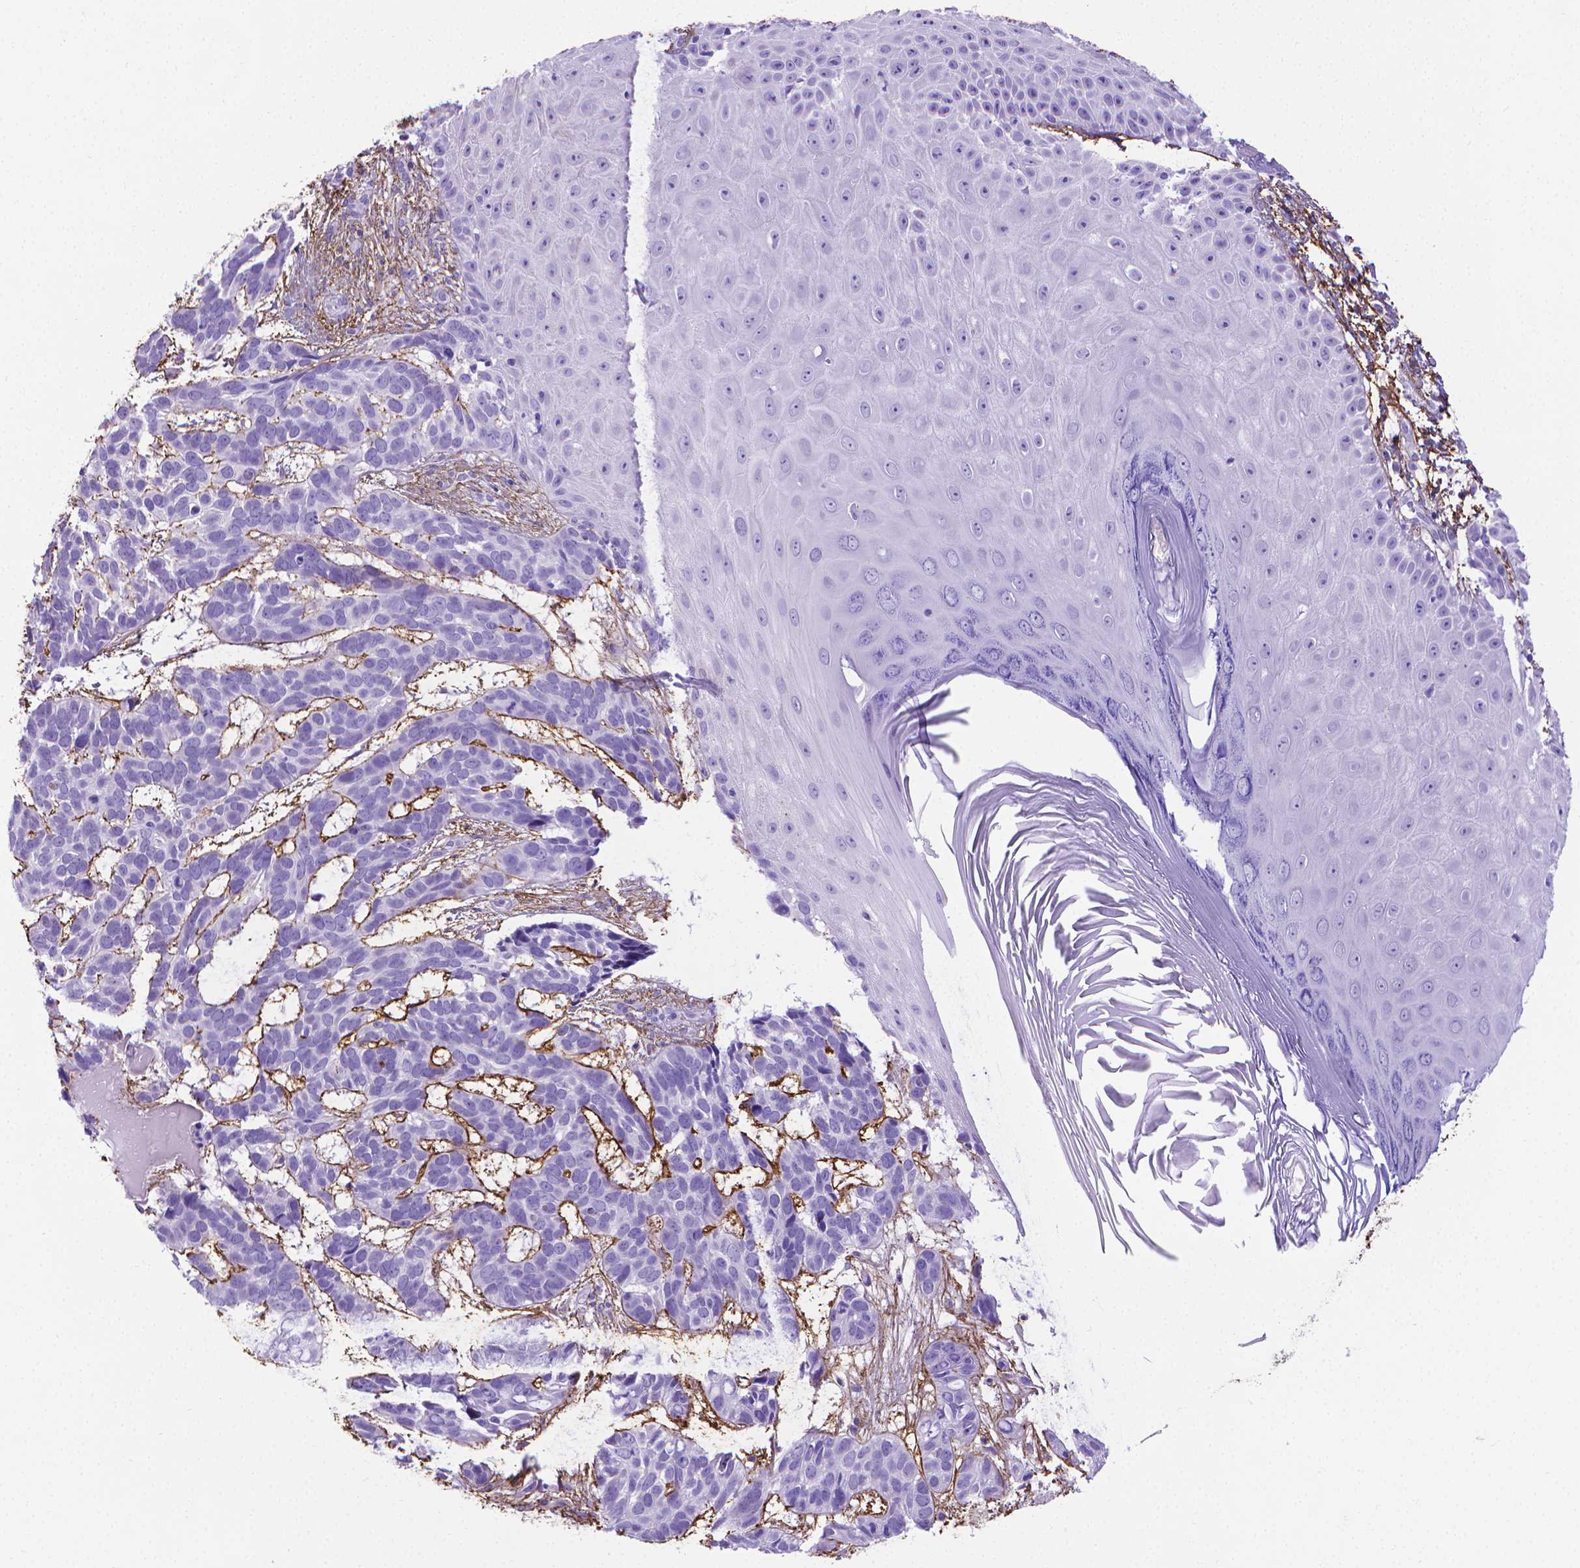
{"staining": {"intensity": "negative", "quantity": "none", "location": "none"}, "tissue": "skin cancer", "cell_type": "Tumor cells", "image_type": "cancer", "snomed": [{"axis": "morphology", "description": "Basal cell carcinoma"}, {"axis": "topography", "description": "Skin"}], "caption": "Skin basal cell carcinoma stained for a protein using IHC displays no staining tumor cells.", "gene": "MFAP2", "patient": {"sex": "male", "age": 78}}